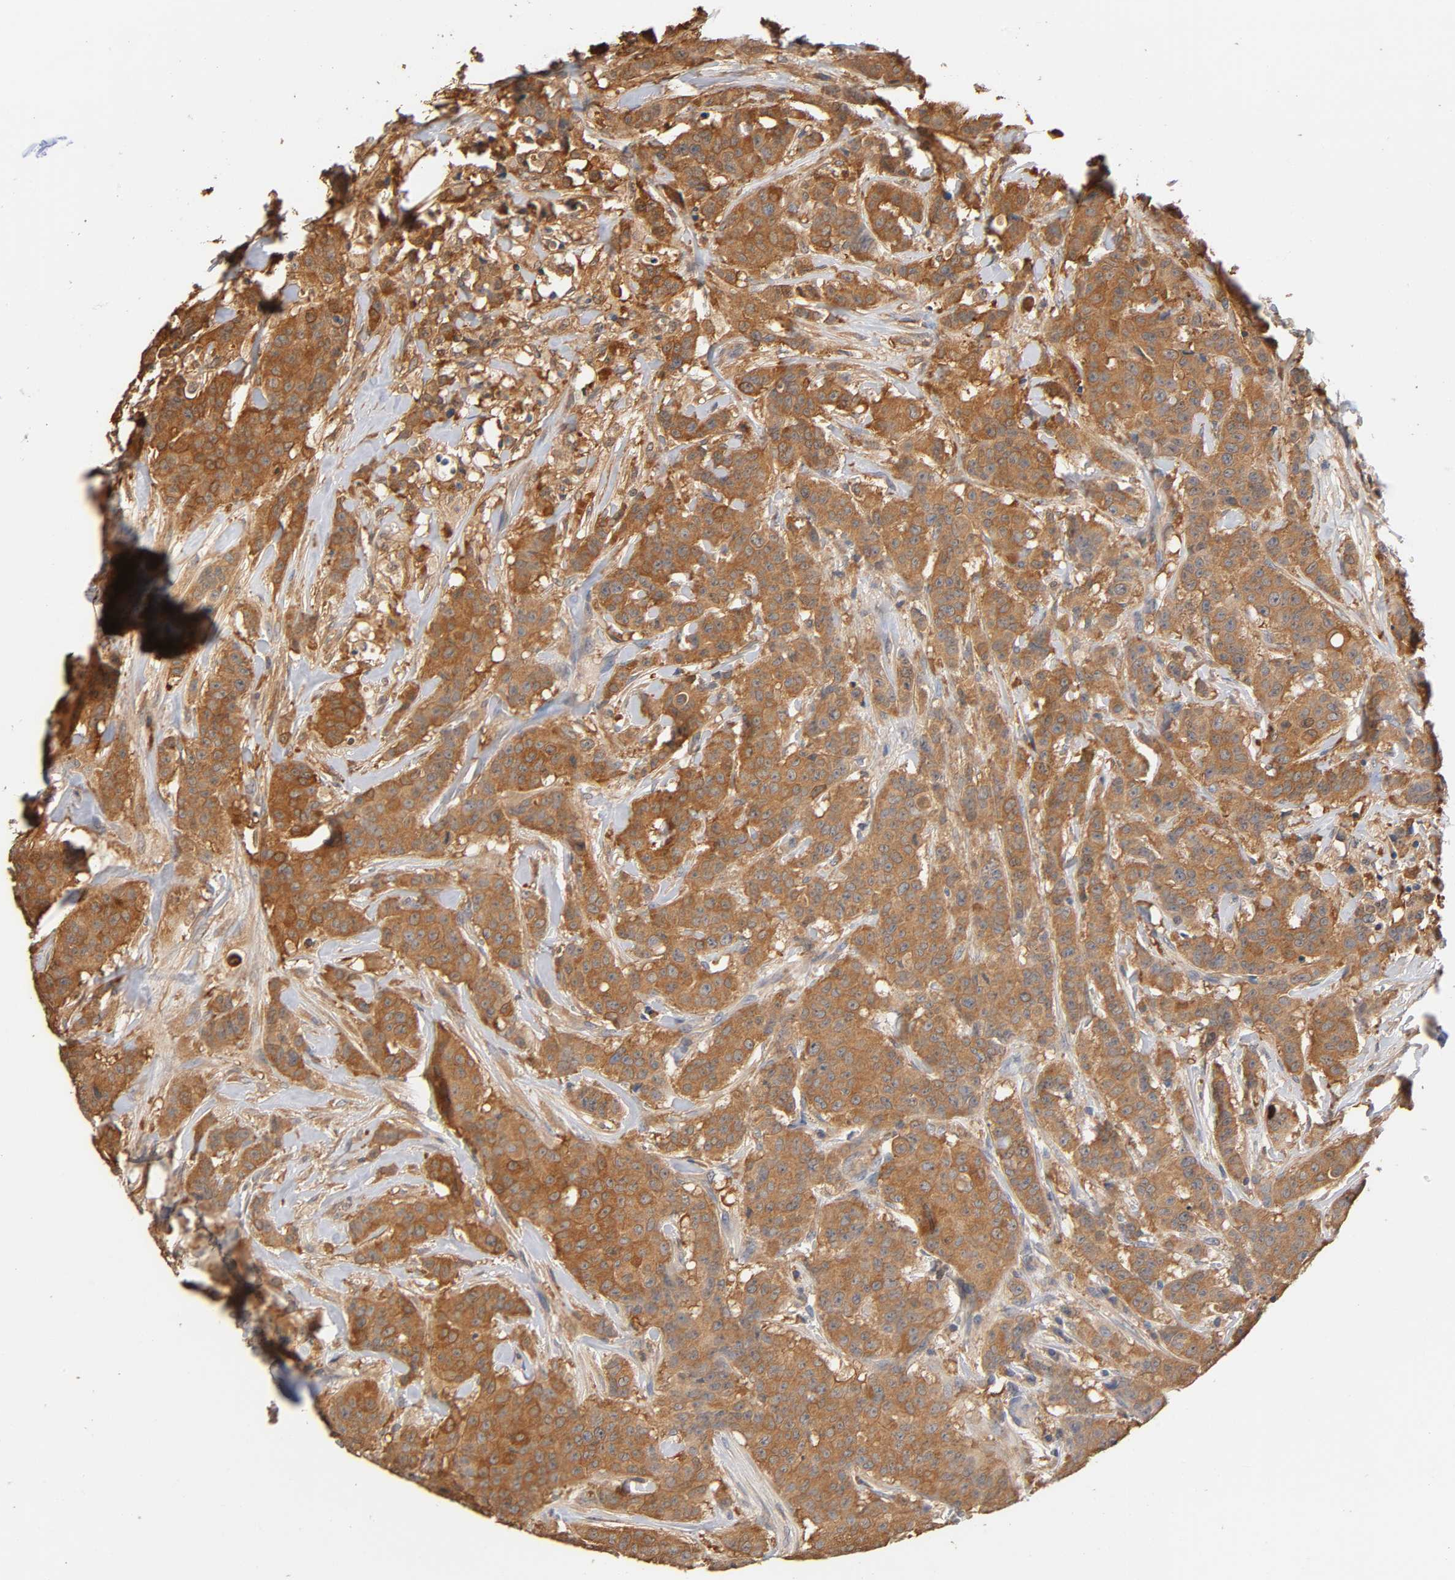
{"staining": {"intensity": "moderate", "quantity": ">75%", "location": "cytoplasmic/membranous"}, "tissue": "breast cancer", "cell_type": "Tumor cells", "image_type": "cancer", "snomed": [{"axis": "morphology", "description": "Duct carcinoma"}, {"axis": "topography", "description": "Breast"}], "caption": "Breast infiltrating ductal carcinoma stained for a protein (brown) displays moderate cytoplasmic/membranous positive expression in about >75% of tumor cells.", "gene": "ALDOA", "patient": {"sex": "female", "age": 40}}